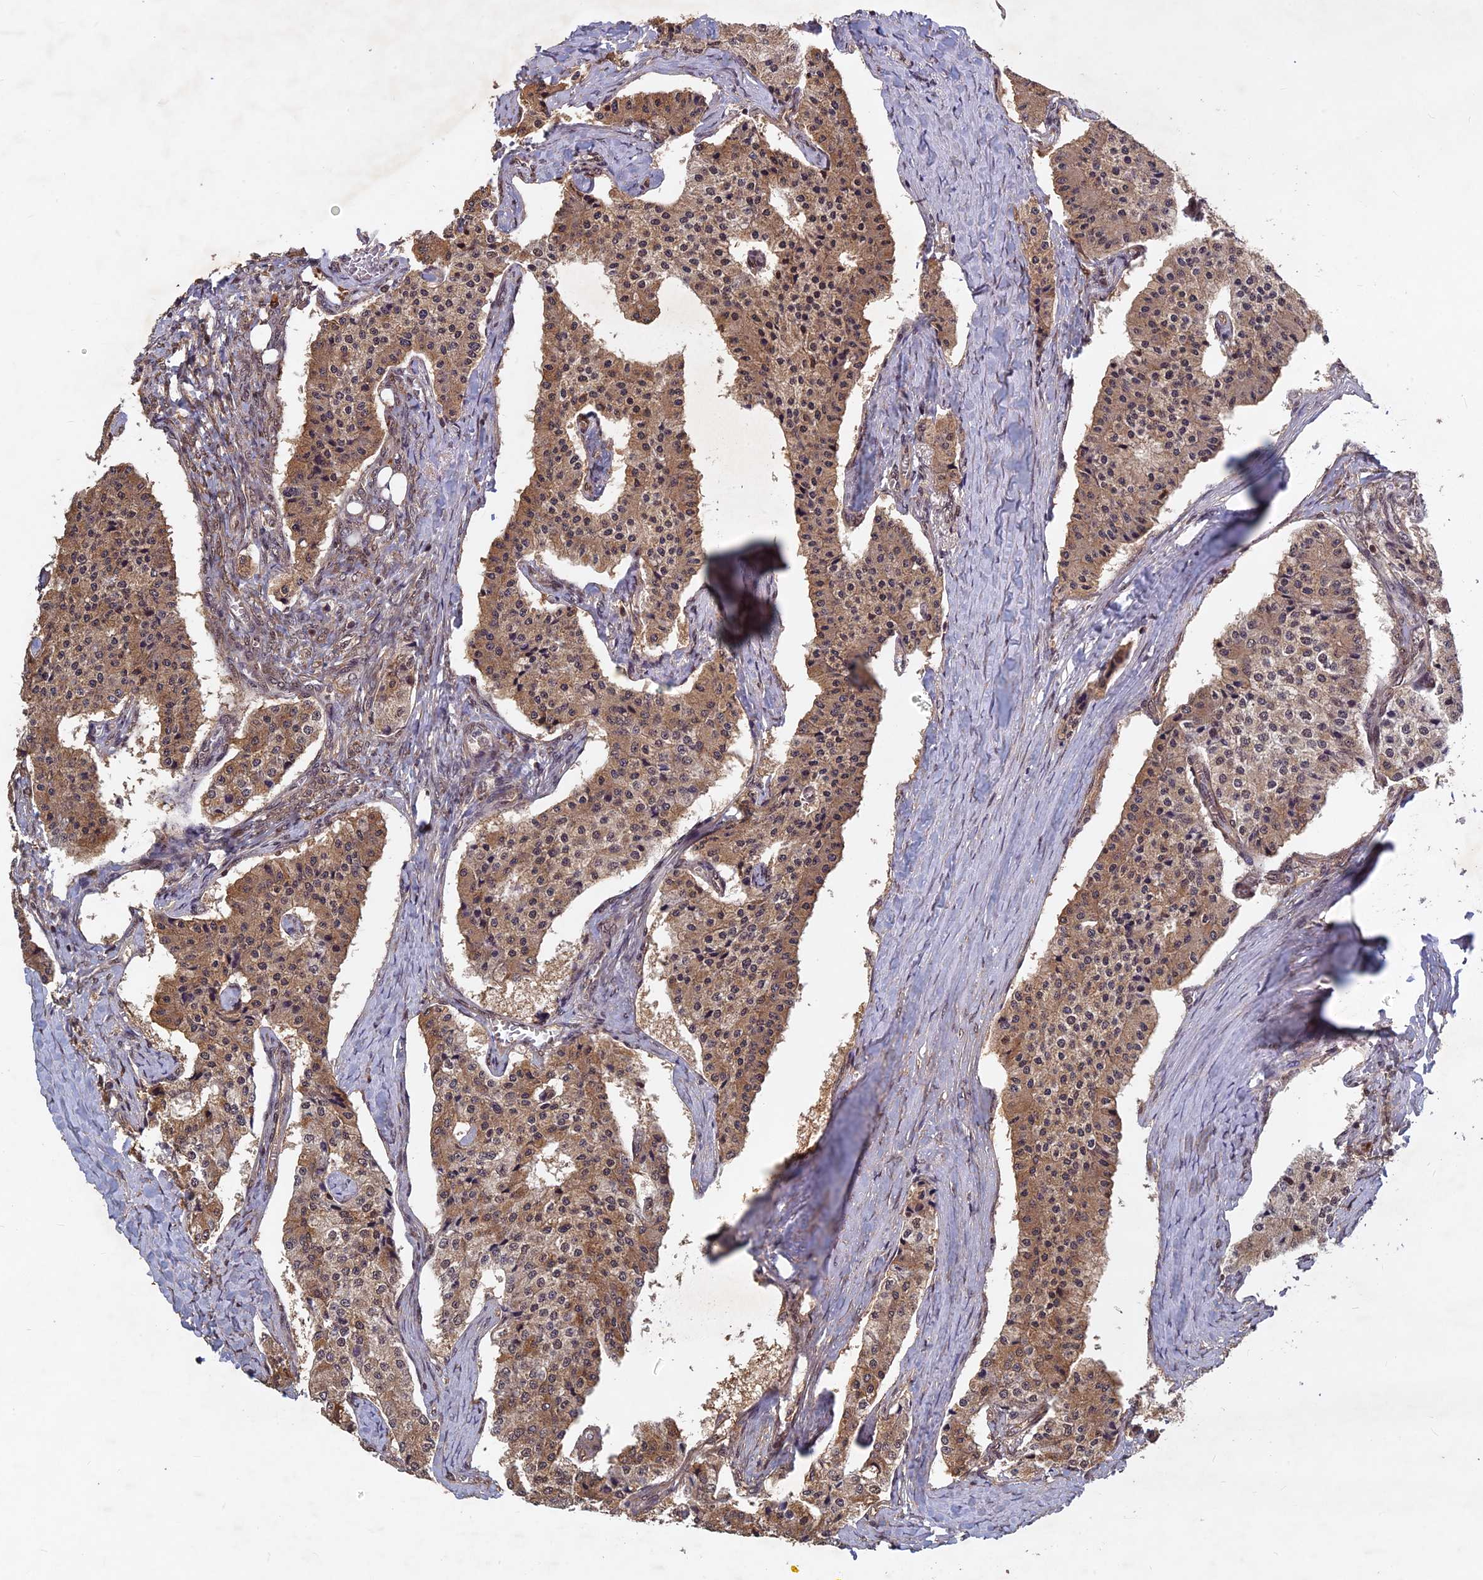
{"staining": {"intensity": "moderate", "quantity": ">75%", "location": "cytoplasmic/membranous"}, "tissue": "carcinoid", "cell_type": "Tumor cells", "image_type": "cancer", "snomed": [{"axis": "morphology", "description": "Carcinoid, malignant, NOS"}, {"axis": "topography", "description": "Colon"}], "caption": "Carcinoid was stained to show a protein in brown. There is medium levels of moderate cytoplasmic/membranous expression in about >75% of tumor cells.", "gene": "FAM53C", "patient": {"sex": "female", "age": 52}}